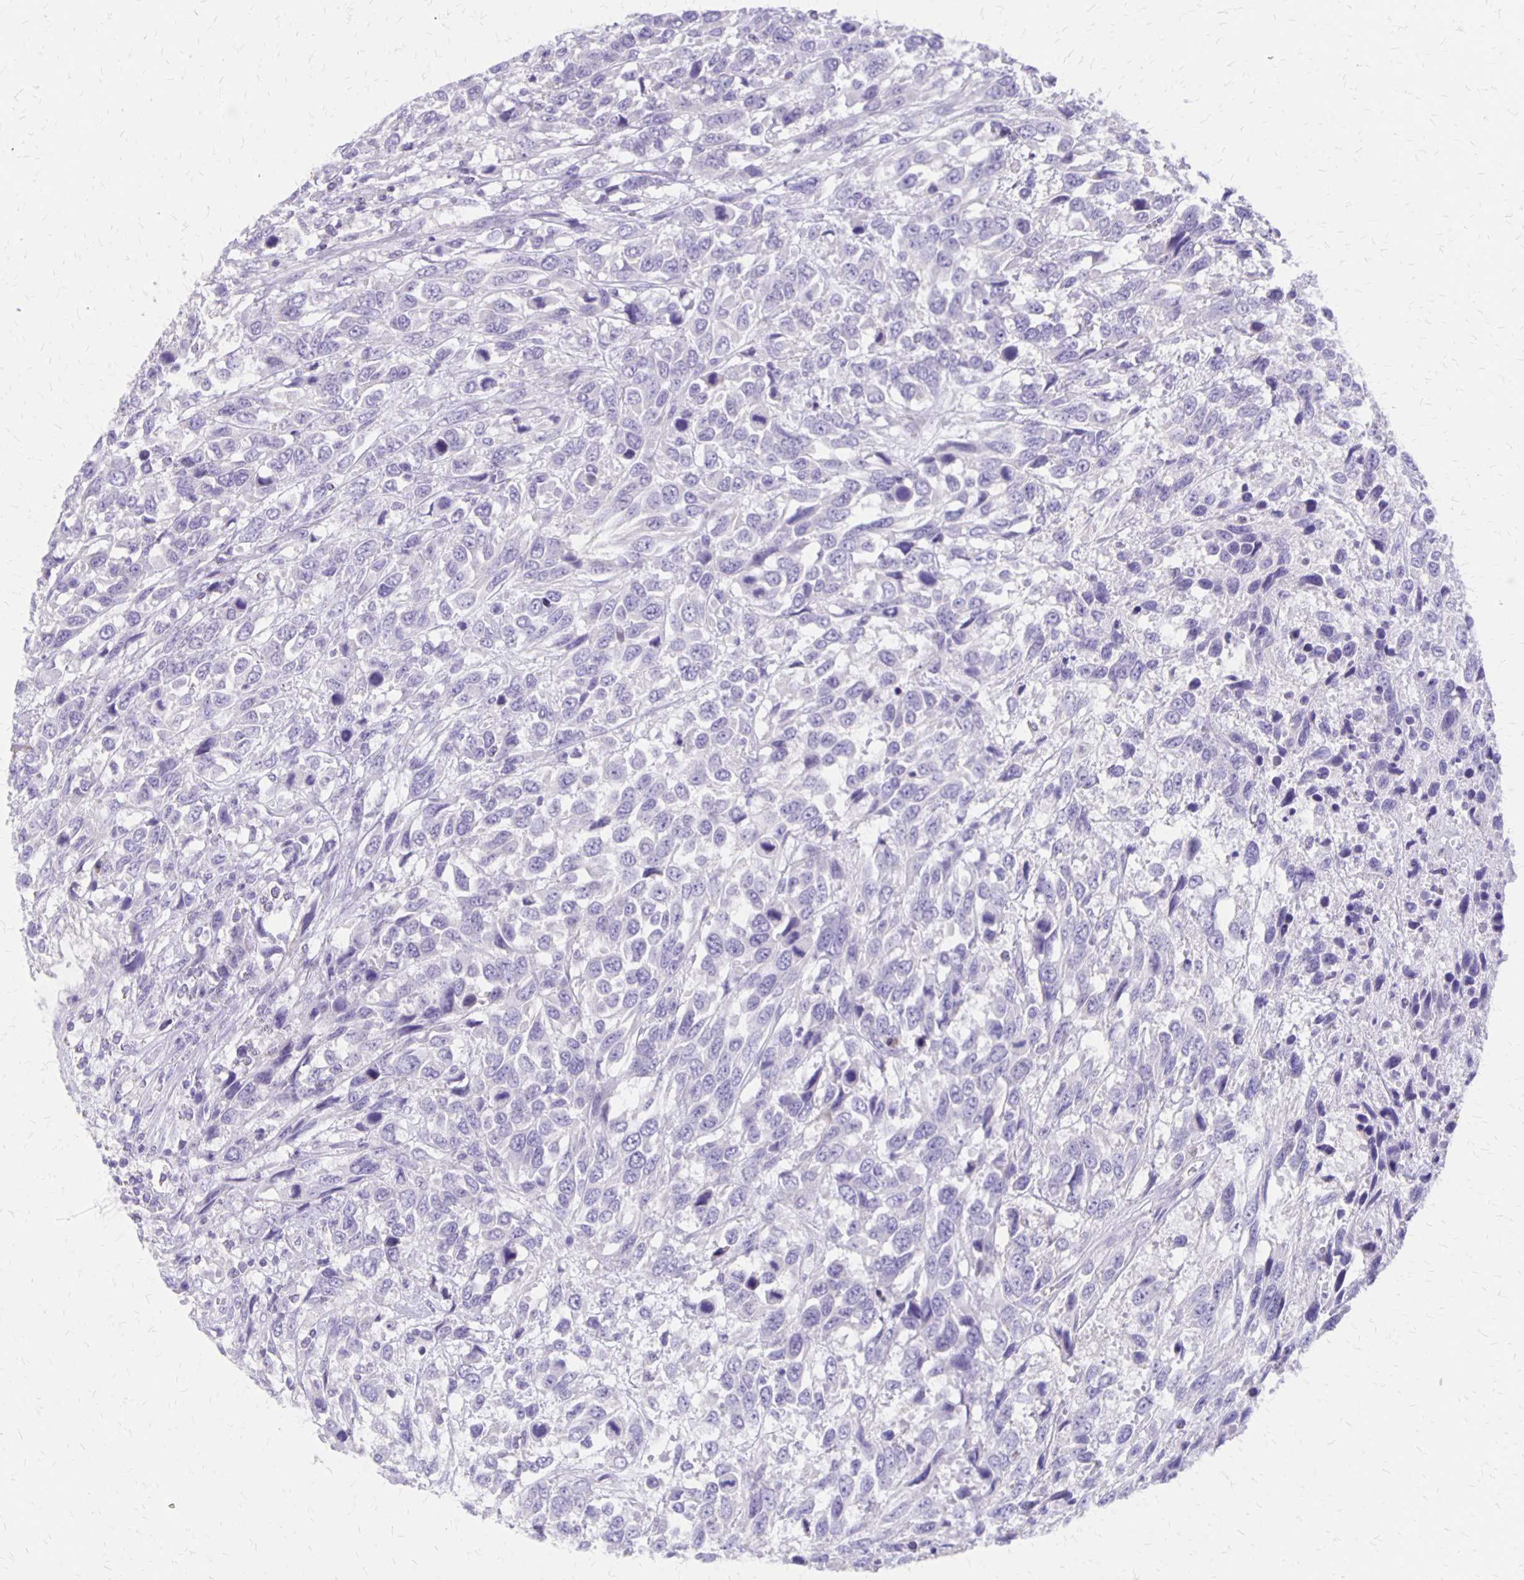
{"staining": {"intensity": "negative", "quantity": "none", "location": "none"}, "tissue": "urothelial cancer", "cell_type": "Tumor cells", "image_type": "cancer", "snomed": [{"axis": "morphology", "description": "Urothelial carcinoma, High grade"}, {"axis": "topography", "description": "Urinary bladder"}], "caption": "IHC image of neoplastic tissue: human urothelial carcinoma (high-grade) stained with DAB shows no significant protein staining in tumor cells.", "gene": "SEPTIN5", "patient": {"sex": "female", "age": 70}}